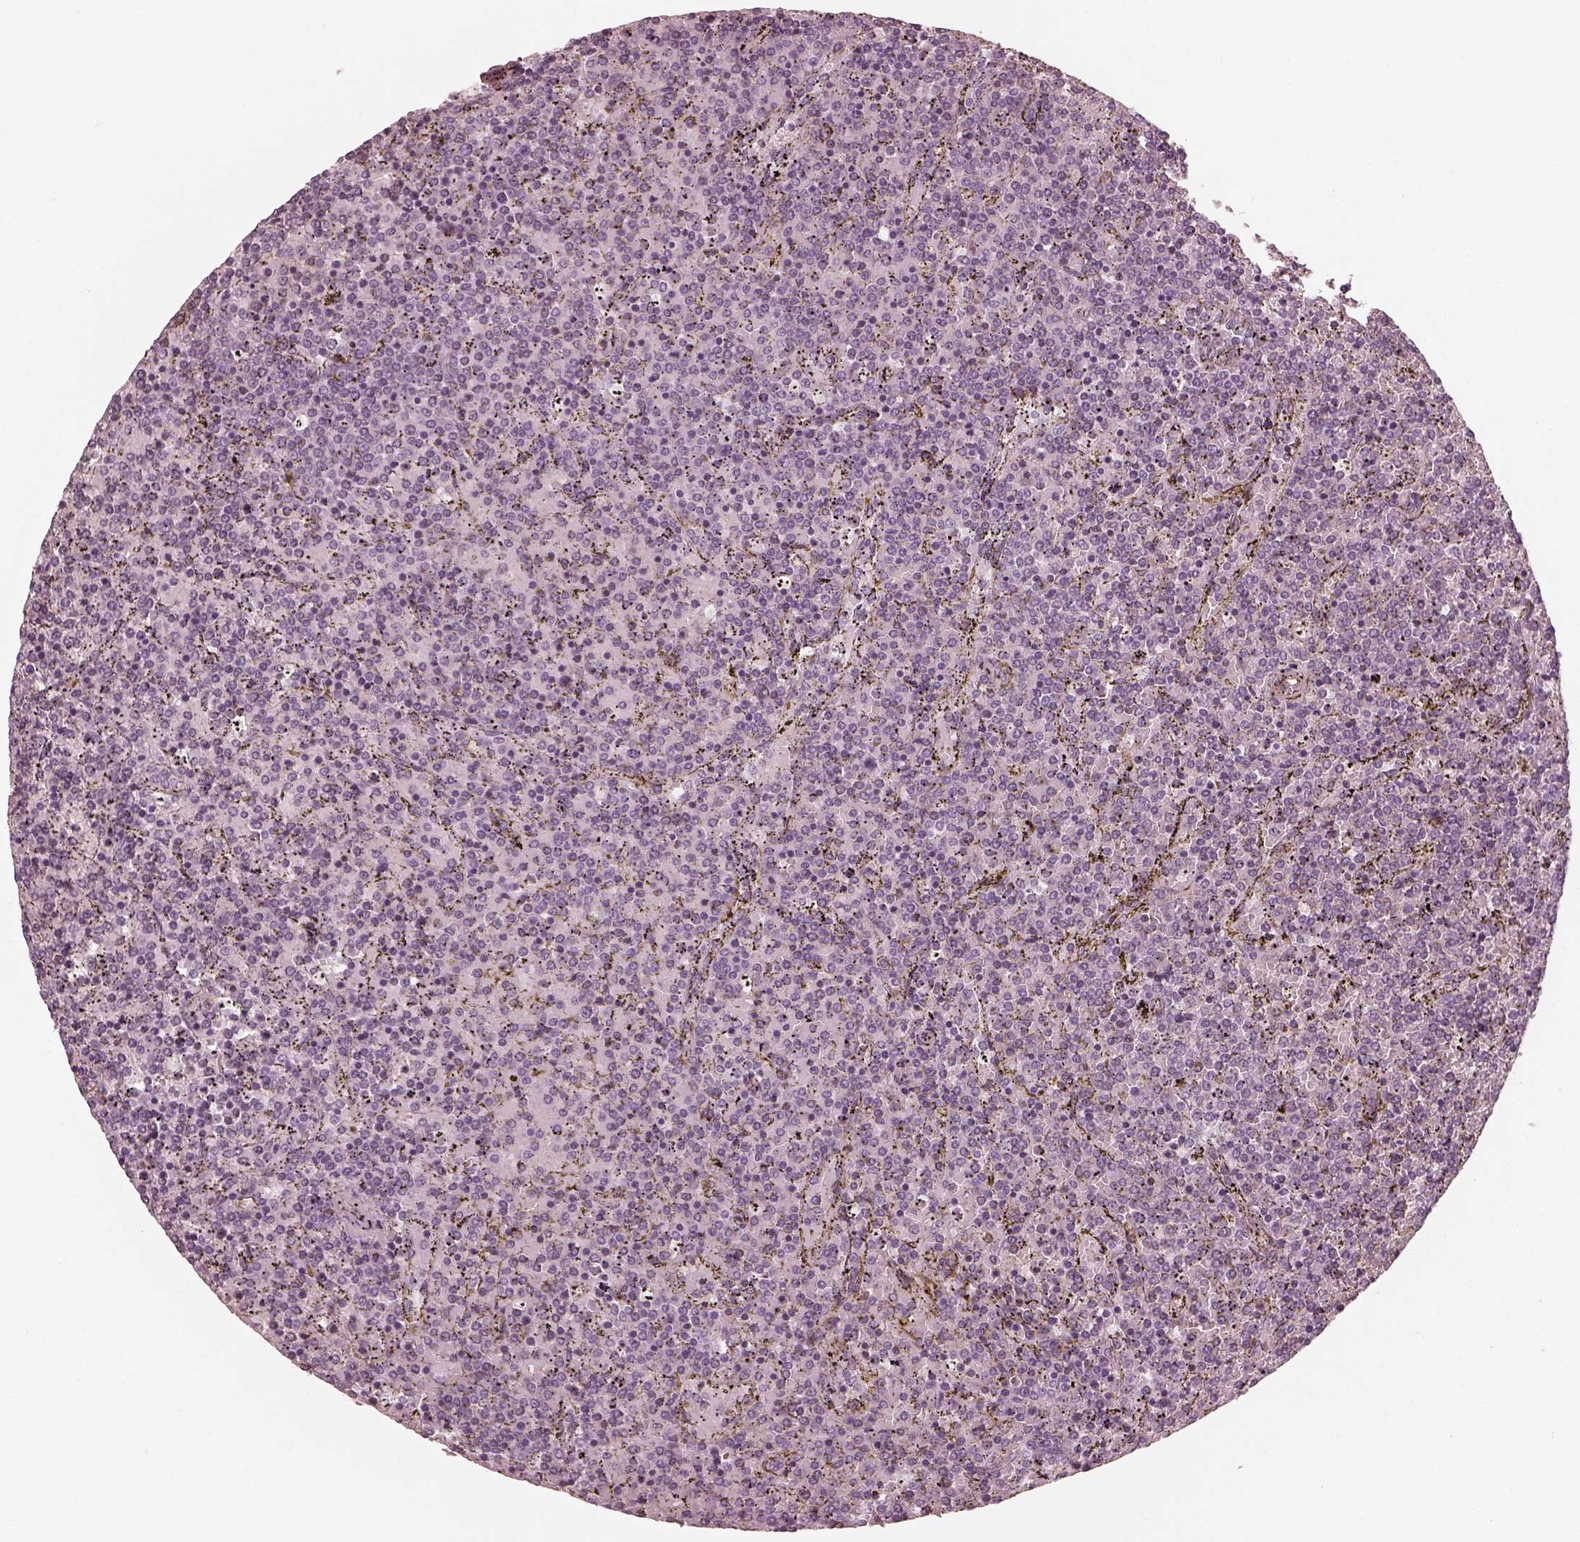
{"staining": {"intensity": "negative", "quantity": "none", "location": "none"}, "tissue": "lymphoma", "cell_type": "Tumor cells", "image_type": "cancer", "snomed": [{"axis": "morphology", "description": "Malignant lymphoma, non-Hodgkin's type, Low grade"}, {"axis": "topography", "description": "Spleen"}], "caption": "The immunohistochemistry histopathology image has no significant expression in tumor cells of lymphoma tissue. (DAB IHC with hematoxylin counter stain).", "gene": "ELAPOR1", "patient": {"sex": "female", "age": 77}}